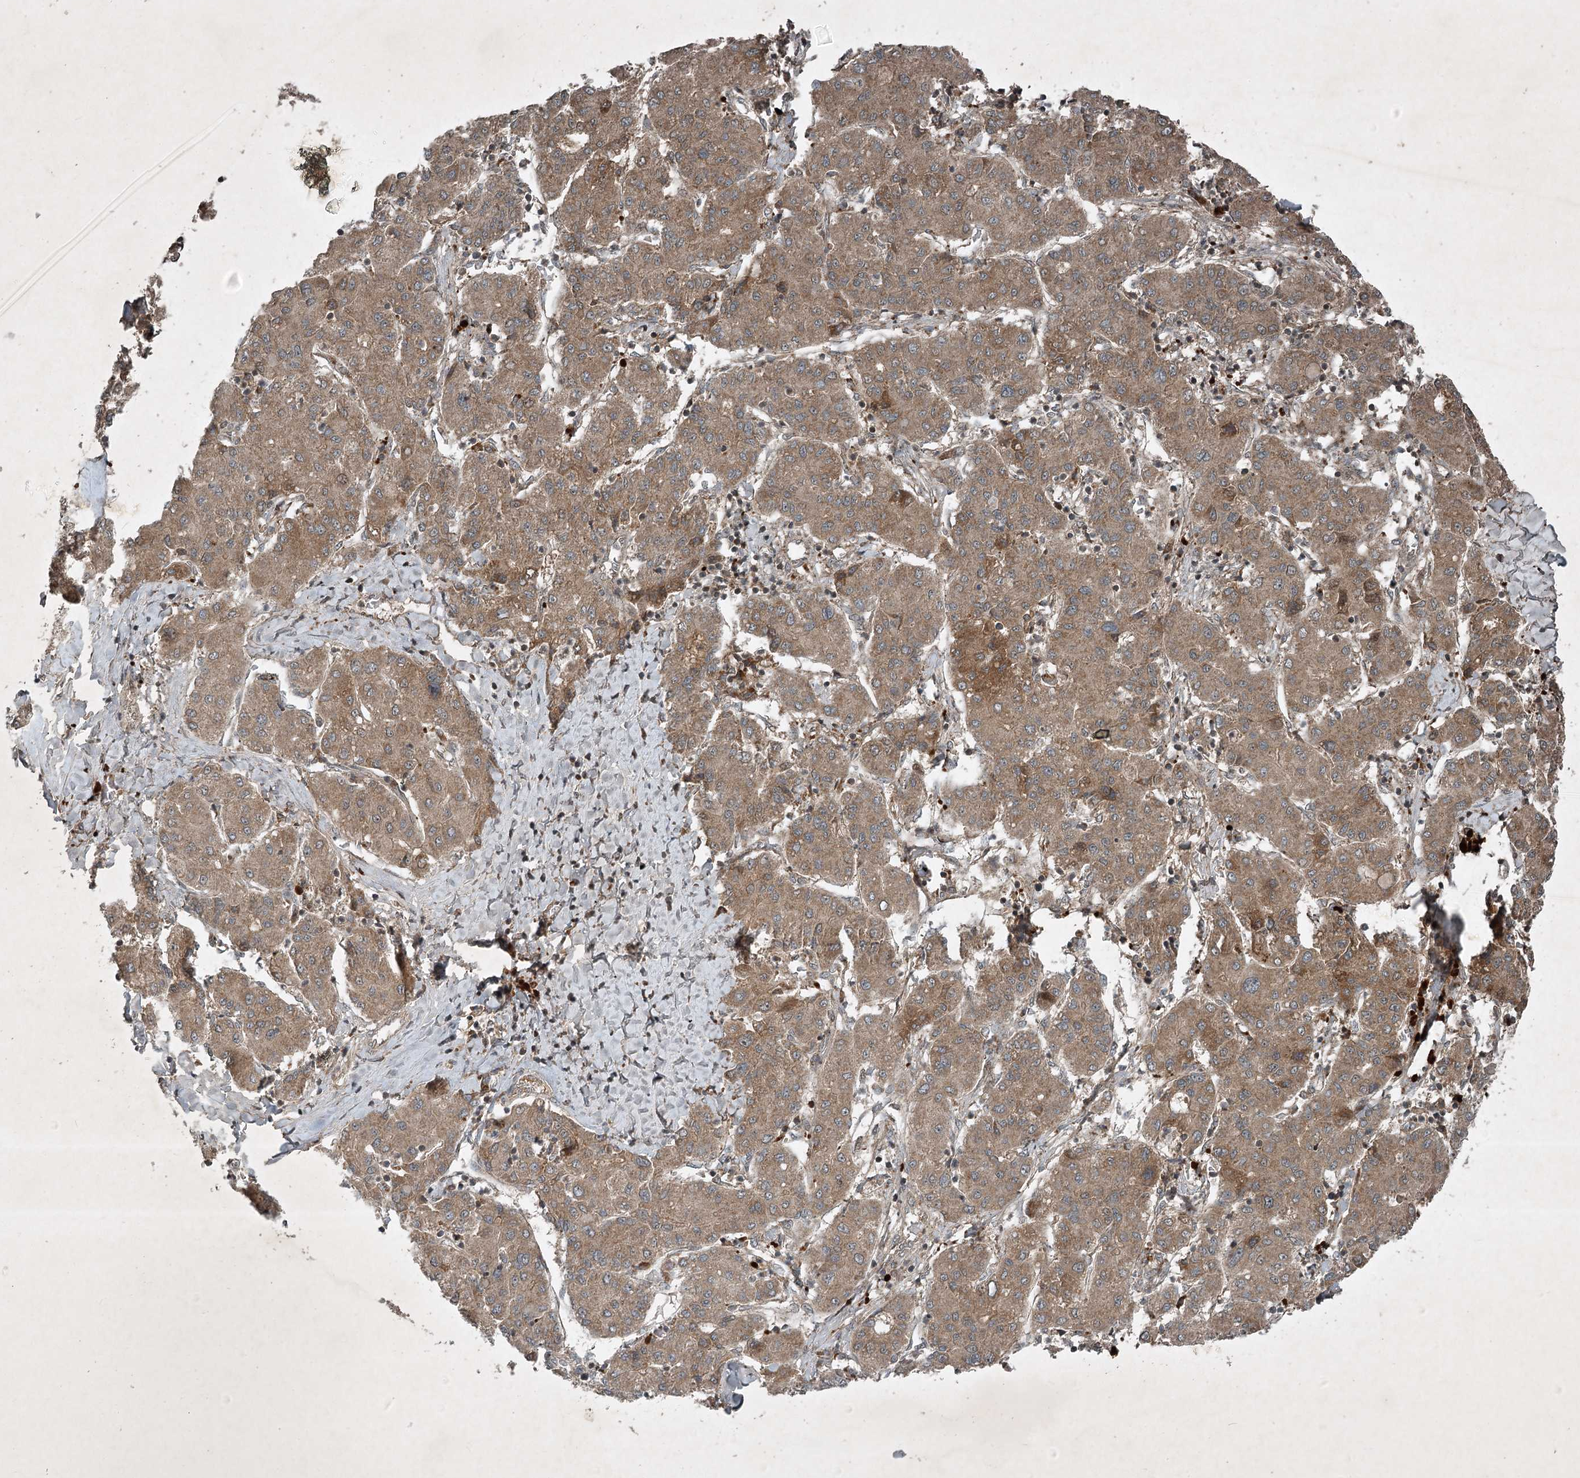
{"staining": {"intensity": "moderate", "quantity": ">75%", "location": "cytoplasmic/membranous"}, "tissue": "liver cancer", "cell_type": "Tumor cells", "image_type": "cancer", "snomed": [{"axis": "morphology", "description": "Carcinoma, Hepatocellular, NOS"}, {"axis": "topography", "description": "Liver"}], "caption": "Immunohistochemistry histopathology image of liver cancer (hepatocellular carcinoma) stained for a protein (brown), which shows medium levels of moderate cytoplasmic/membranous staining in about >75% of tumor cells.", "gene": "UNC93A", "patient": {"sex": "male", "age": 65}}